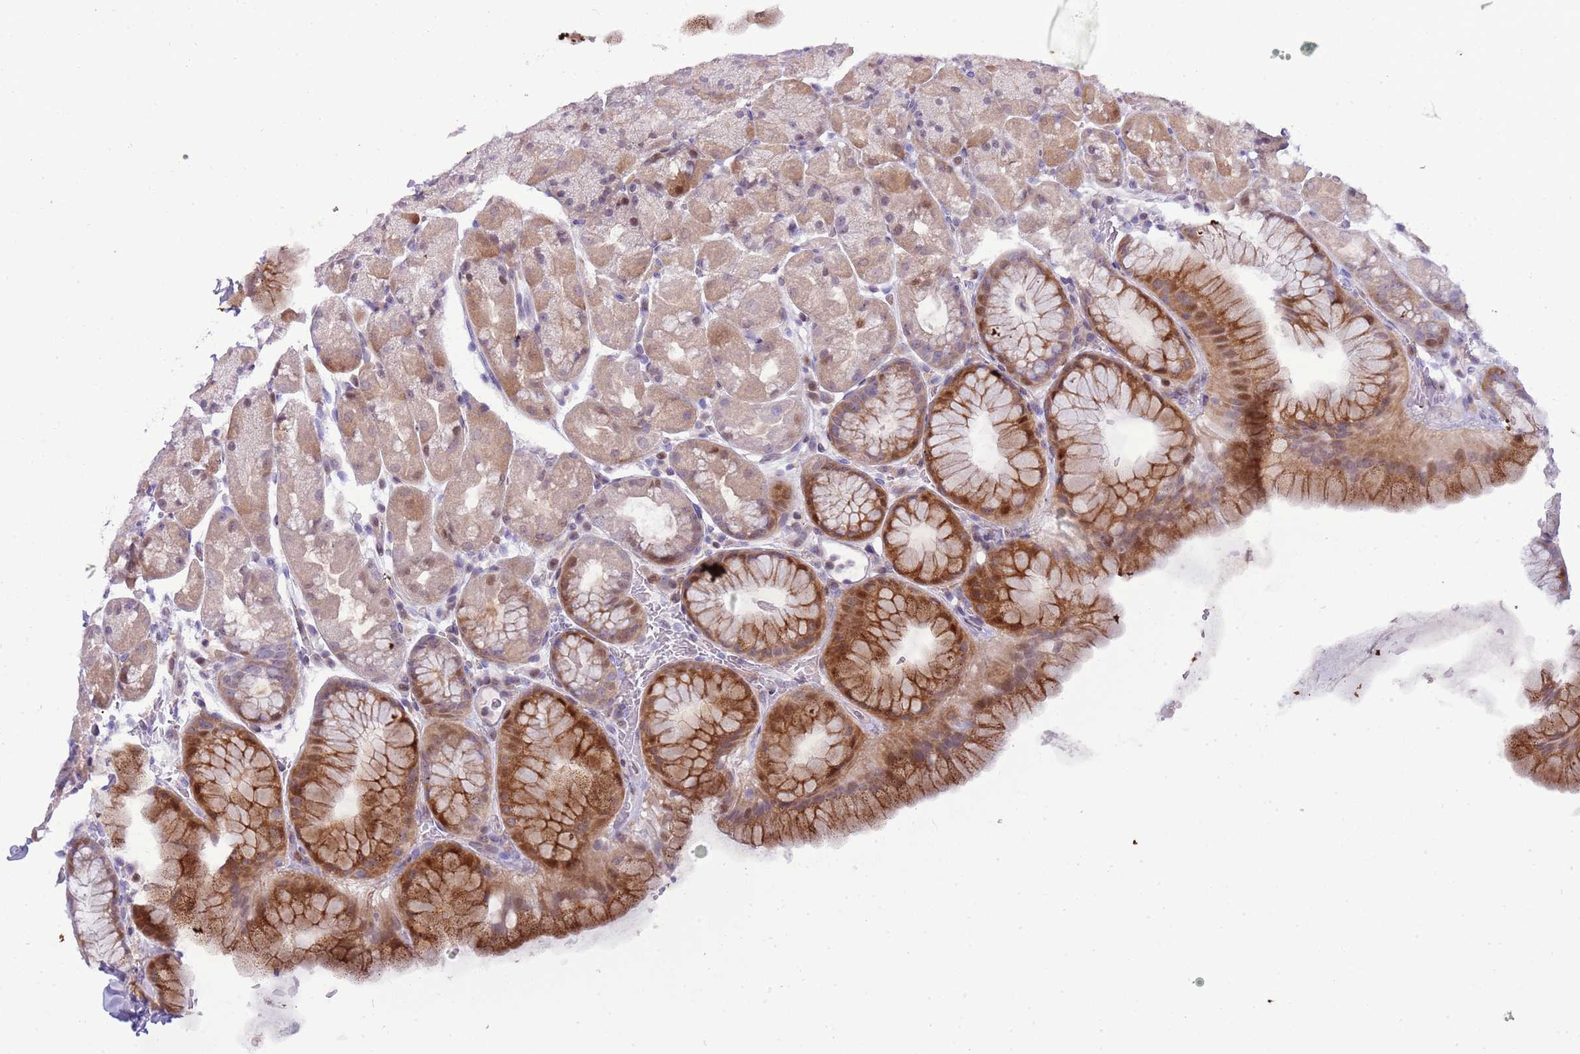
{"staining": {"intensity": "moderate", "quantity": ">75%", "location": "cytoplasmic/membranous,nuclear"}, "tissue": "stomach", "cell_type": "Glandular cells", "image_type": "normal", "snomed": [{"axis": "morphology", "description": "Normal tissue, NOS"}, {"axis": "topography", "description": "Stomach, upper"}, {"axis": "topography", "description": "Stomach, lower"}], "caption": "Stomach stained with DAB IHC exhibits medium levels of moderate cytoplasmic/membranous,nuclear staining in approximately >75% of glandular cells.", "gene": "NBPF4", "patient": {"sex": "male", "age": 67}}